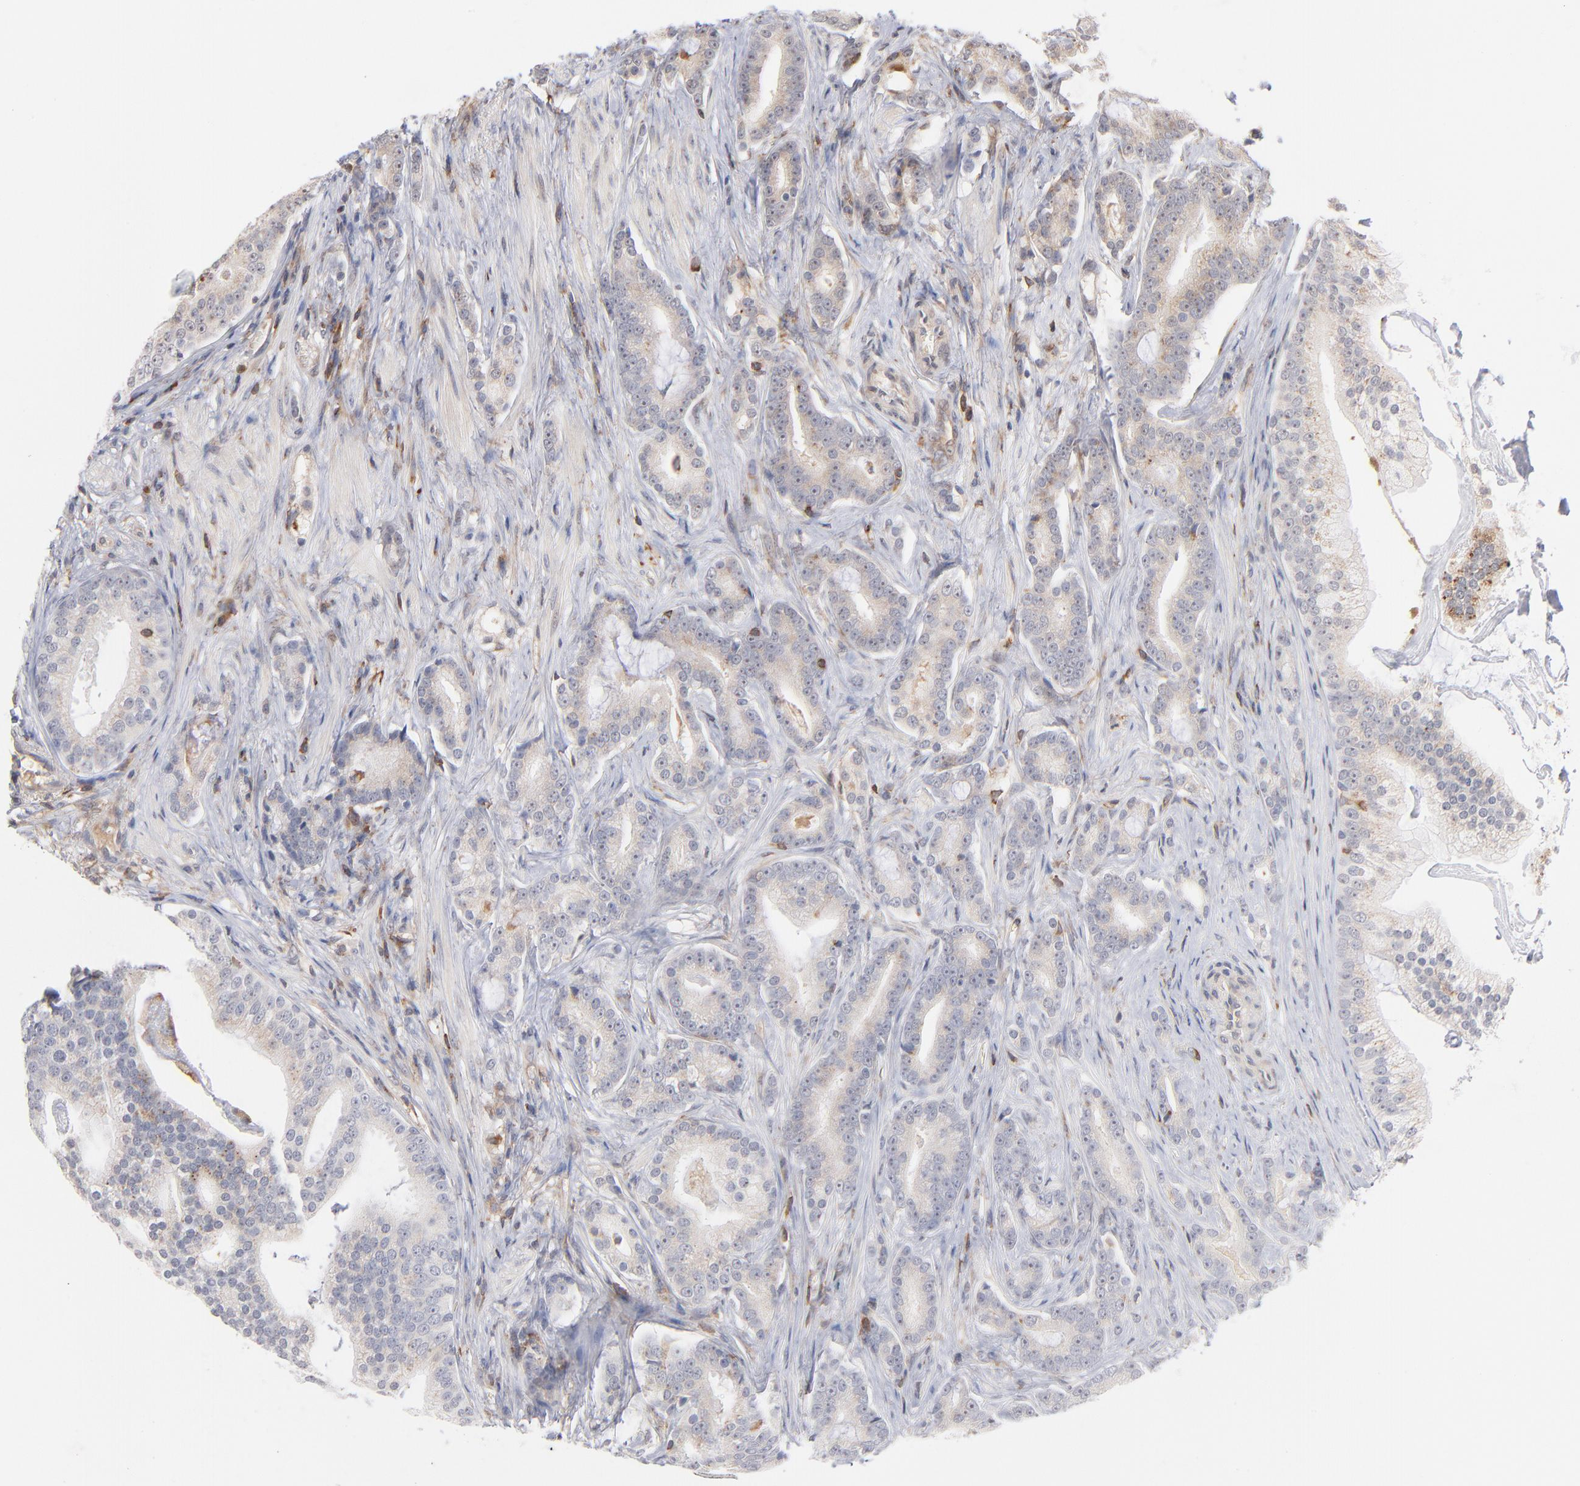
{"staining": {"intensity": "weak", "quantity": "<25%", "location": "cytoplasmic/membranous"}, "tissue": "prostate cancer", "cell_type": "Tumor cells", "image_type": "cancer", "snomed": [{"axis": "morphology", "description": "Adenocarcinoma, Low grade"}, {"axis": "topography", "description": "Prostate"}], "caption": "Tumor cells are negative for protein expression in human prostate cancer (adenocarcinoma (low-grade)).", "gene": "WIPF1", "patient": {"sex": "male", "age": 58}}